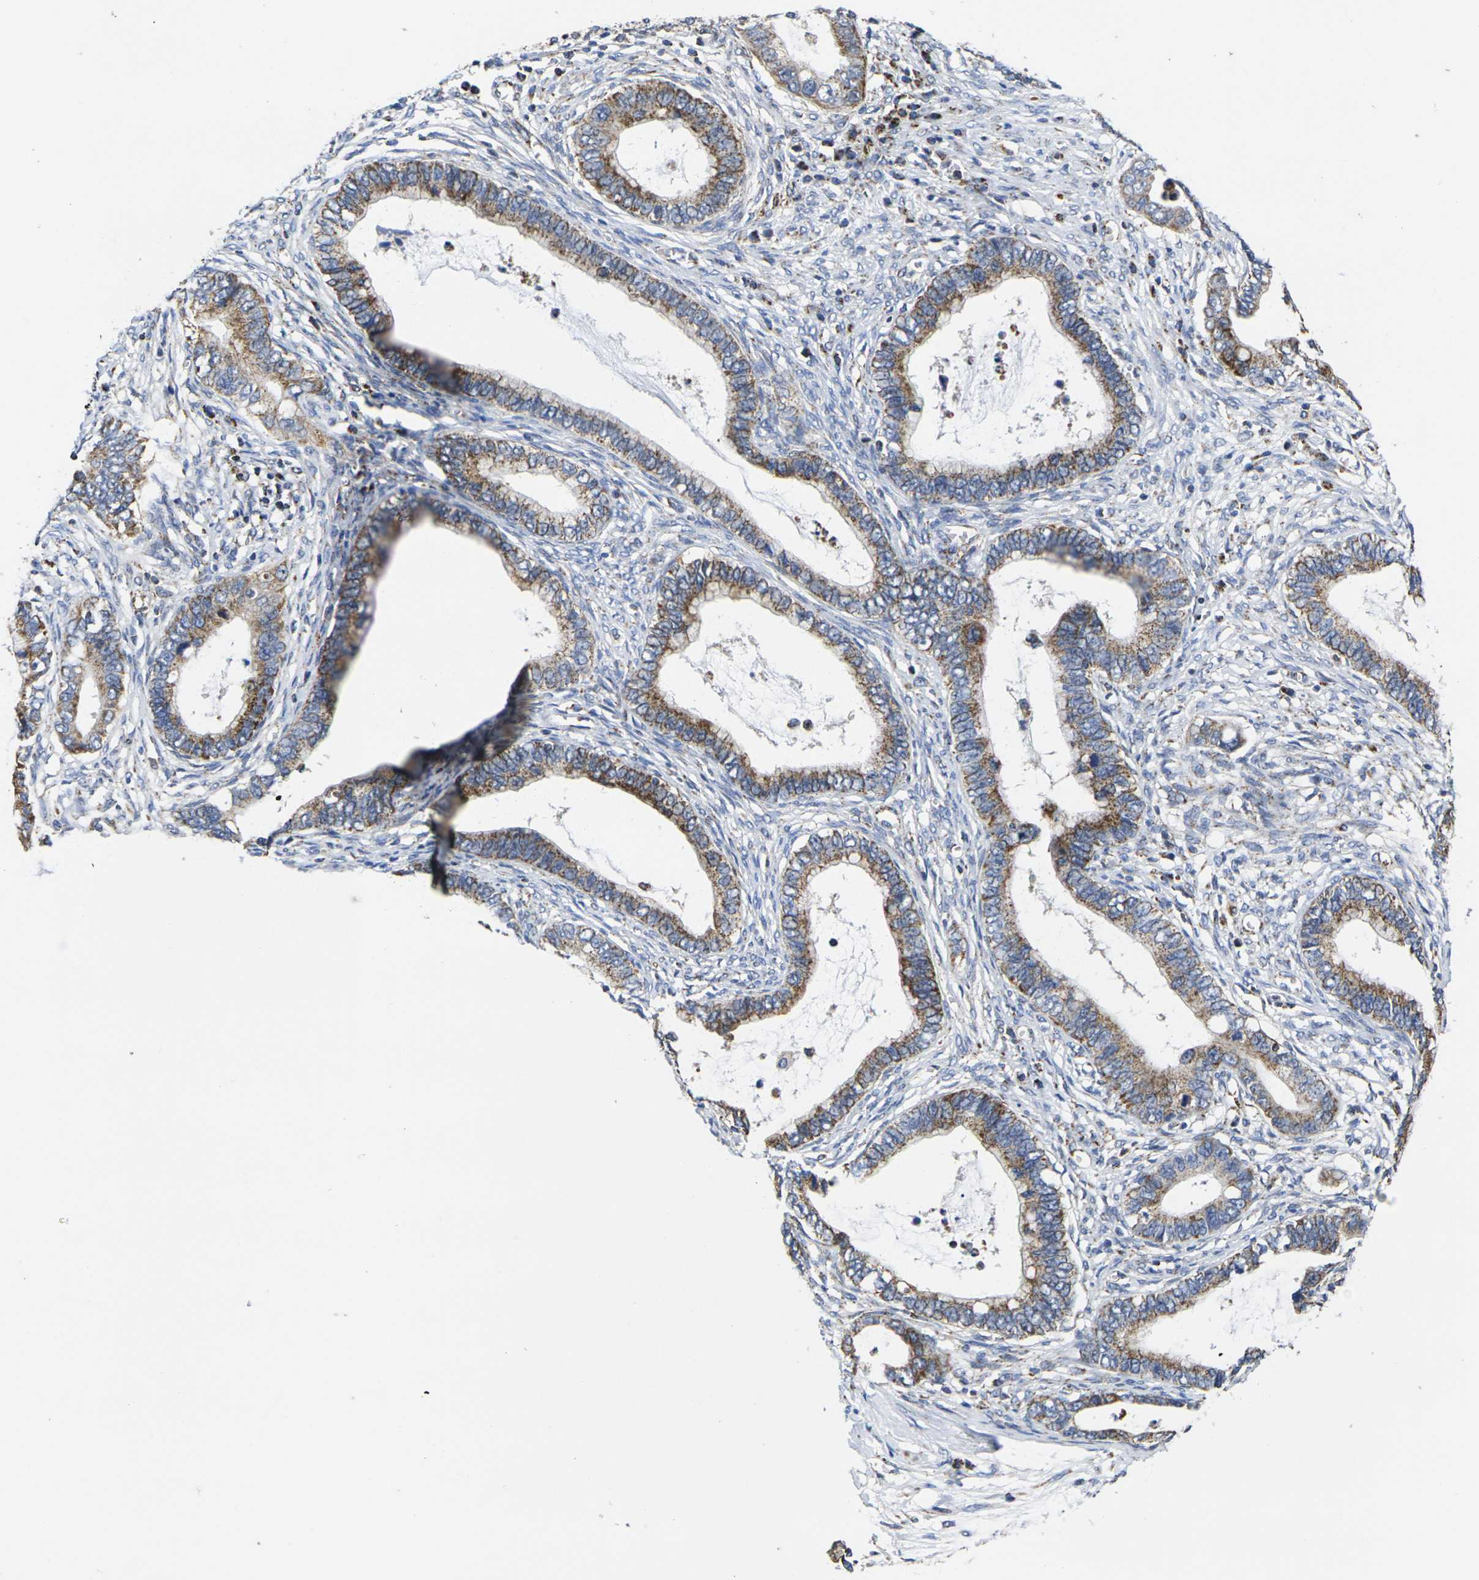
{"staining": {"intensity": "strong", "quantity": ">75%", "location": "cytoplasmic/membranous"}, "tissue": "cervical cancer", "cell_type": "Tumor cells", "image_type": "cancer", "snomed": [{"axis": "morphology", "description": "Adenocarcinoma, NOS"}, {"axis": "topography", "description": "Cervix"}], "caption": "IHC of human cervical cancer exhibits high levels of strong cytoplasmic/membranous expression in about >75% of tumor cells. (DAB (3,3'-diaminobenzidine) IHC with brightfield microscopy, high magnification).", "gene": "P2RY11", "patient": {"sex": "female", "age": 44}}